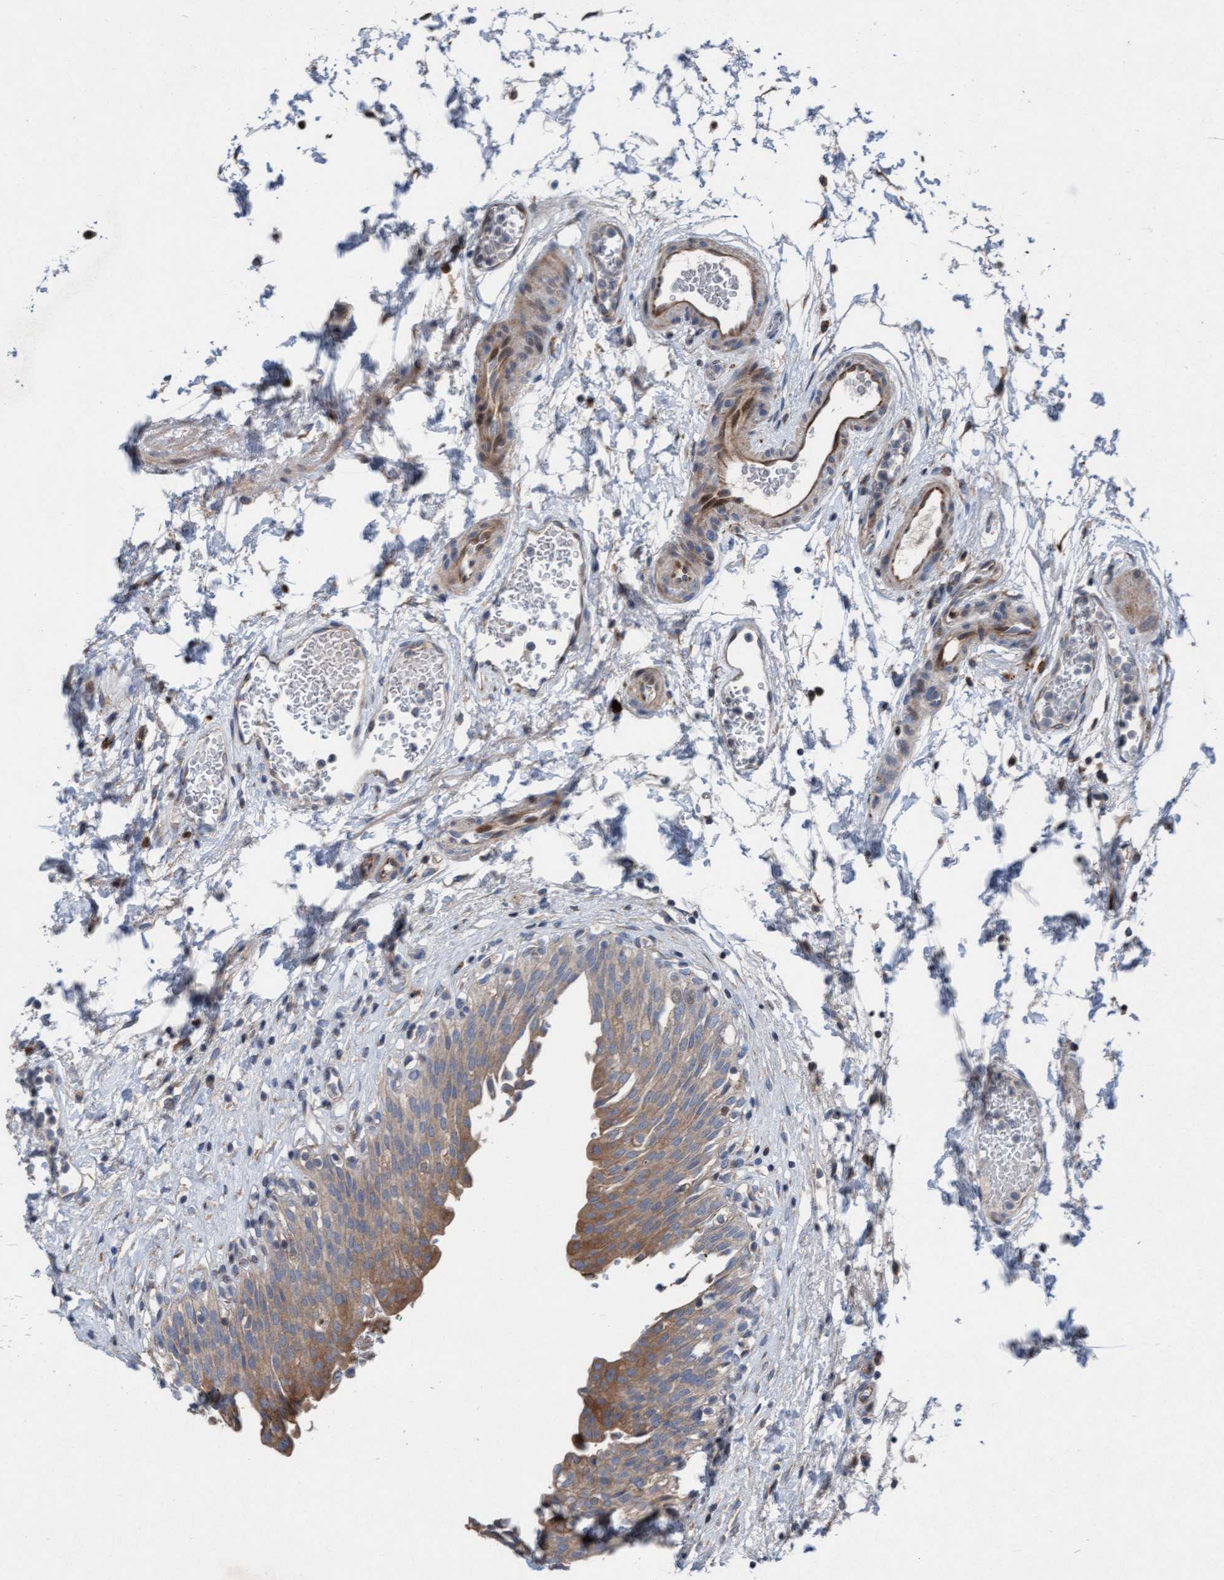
{"staining": {"intensity": "strong", "quantity": "25%-75%", "location": "cytoplasmic/membranous,nuclear"}, "tissue": "urinary bladder", "cell_type": "Urothelial cells", "image_type": "normal", "snomed": [{"axis": "morphology", "description": "Urothelial carcinoma, High grade"}, {"axis": "topography", "description": "Urinary bladder"}], "caption": "Benign urinary bladder displays strong cytoplasmic/membranous,nuclear expression in about 25%-75% of urothelial cells.", "gene": "KLHL26", "patient": {"sex": "male", "age": 46}}